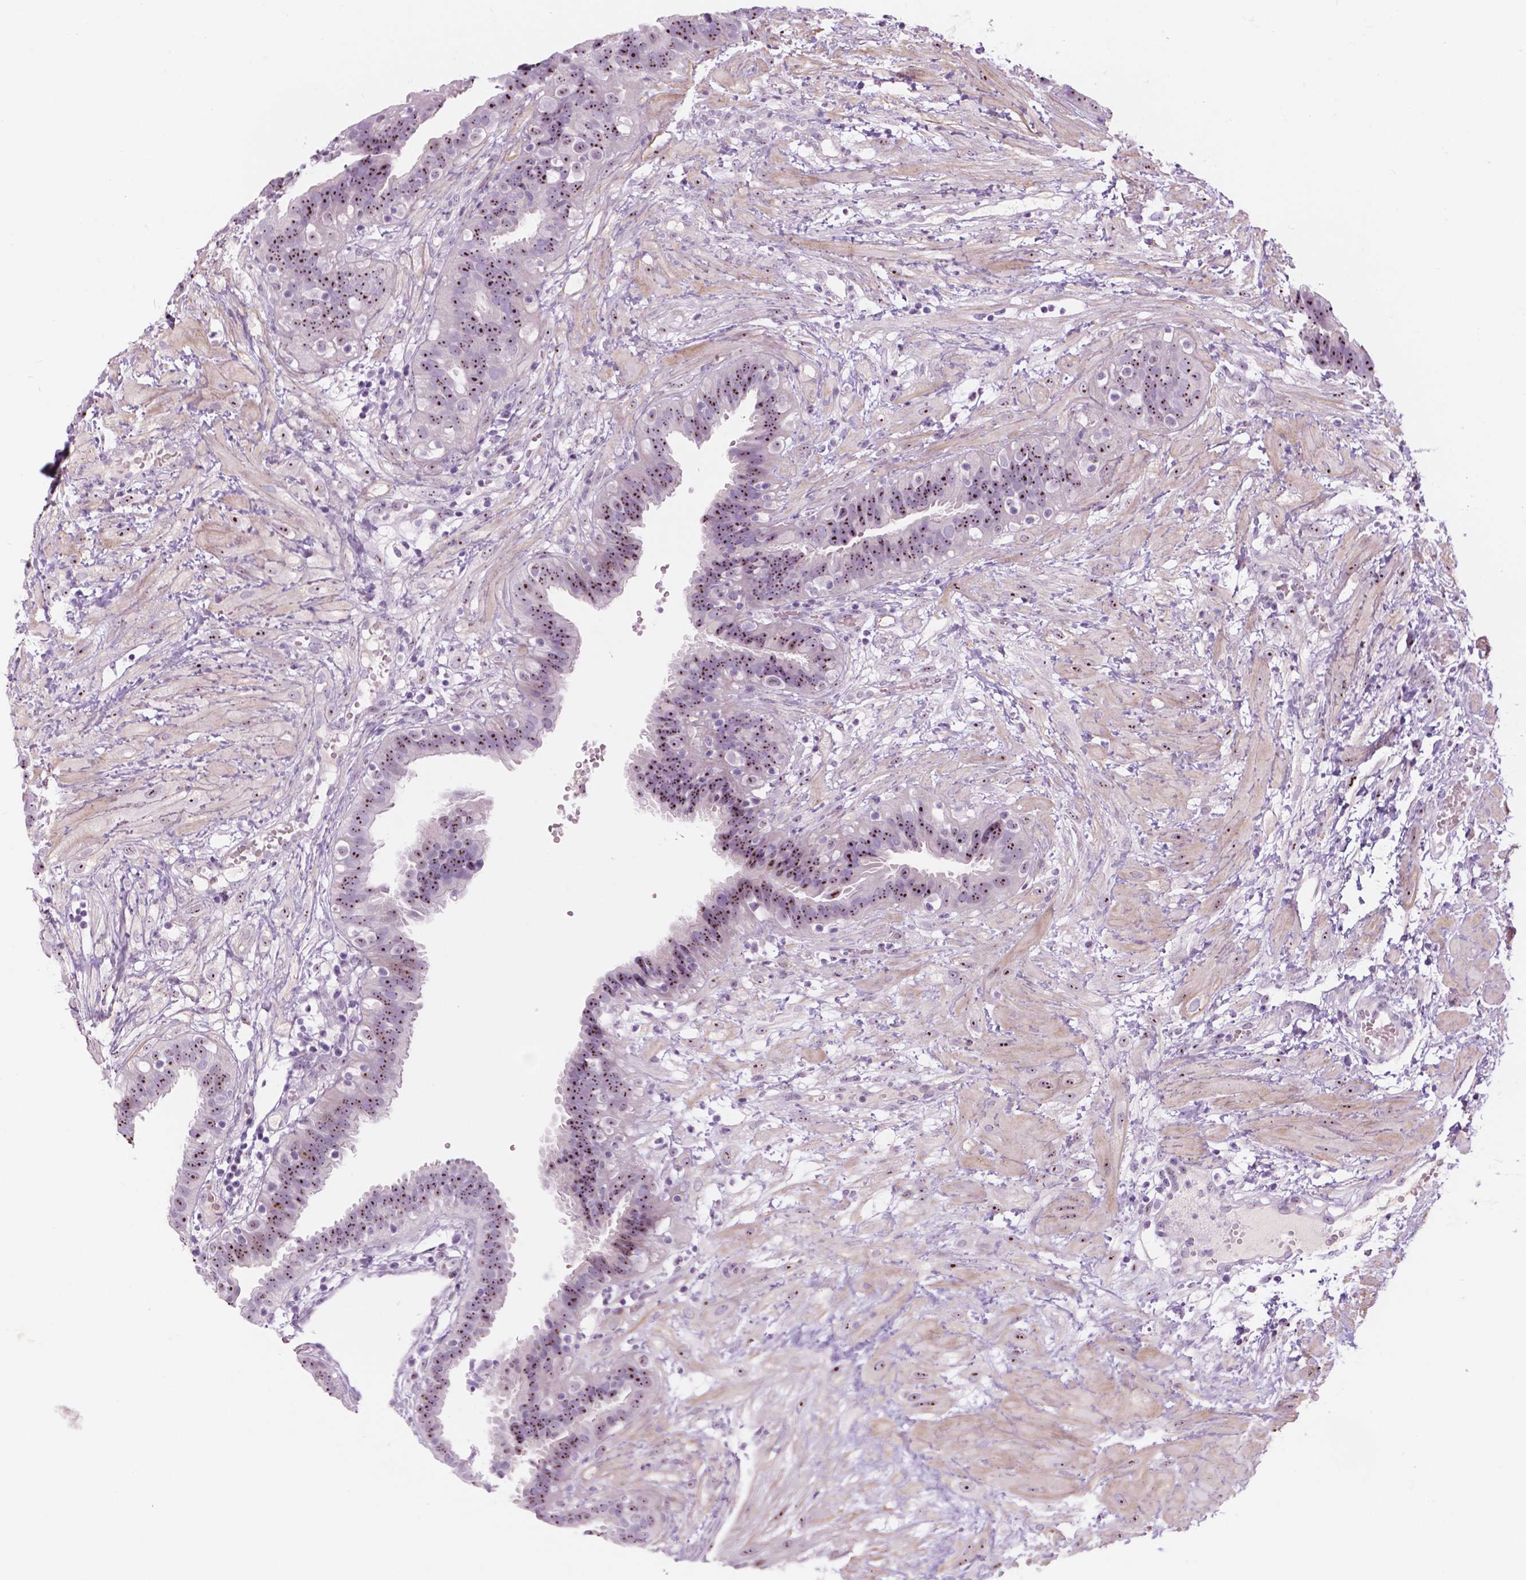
{"staining": {"intensity": "strong", "quantity": ">75%", "location": "nuclear"}, "tissue": "fallopian tube", "cell_type": "Glandular cells", "image_type": "normal", "snomed": [{"axis": "morphology", "description": "Normal tissue, NOS"}, {"axis": "topography", "description": "Fallopian tube"}], "caption": "Immunohistochemical staining of normal fallopian tube shows >75% levels of strong nuclear protein staining in about >75% of glandular cells. The protein is stained brown, and the nuclei are stained in blue (DAB IHC with brightfield microscopy, high magnification).", "gene": "ZNF853", "patient": {"sex": "female", "age": 37}}